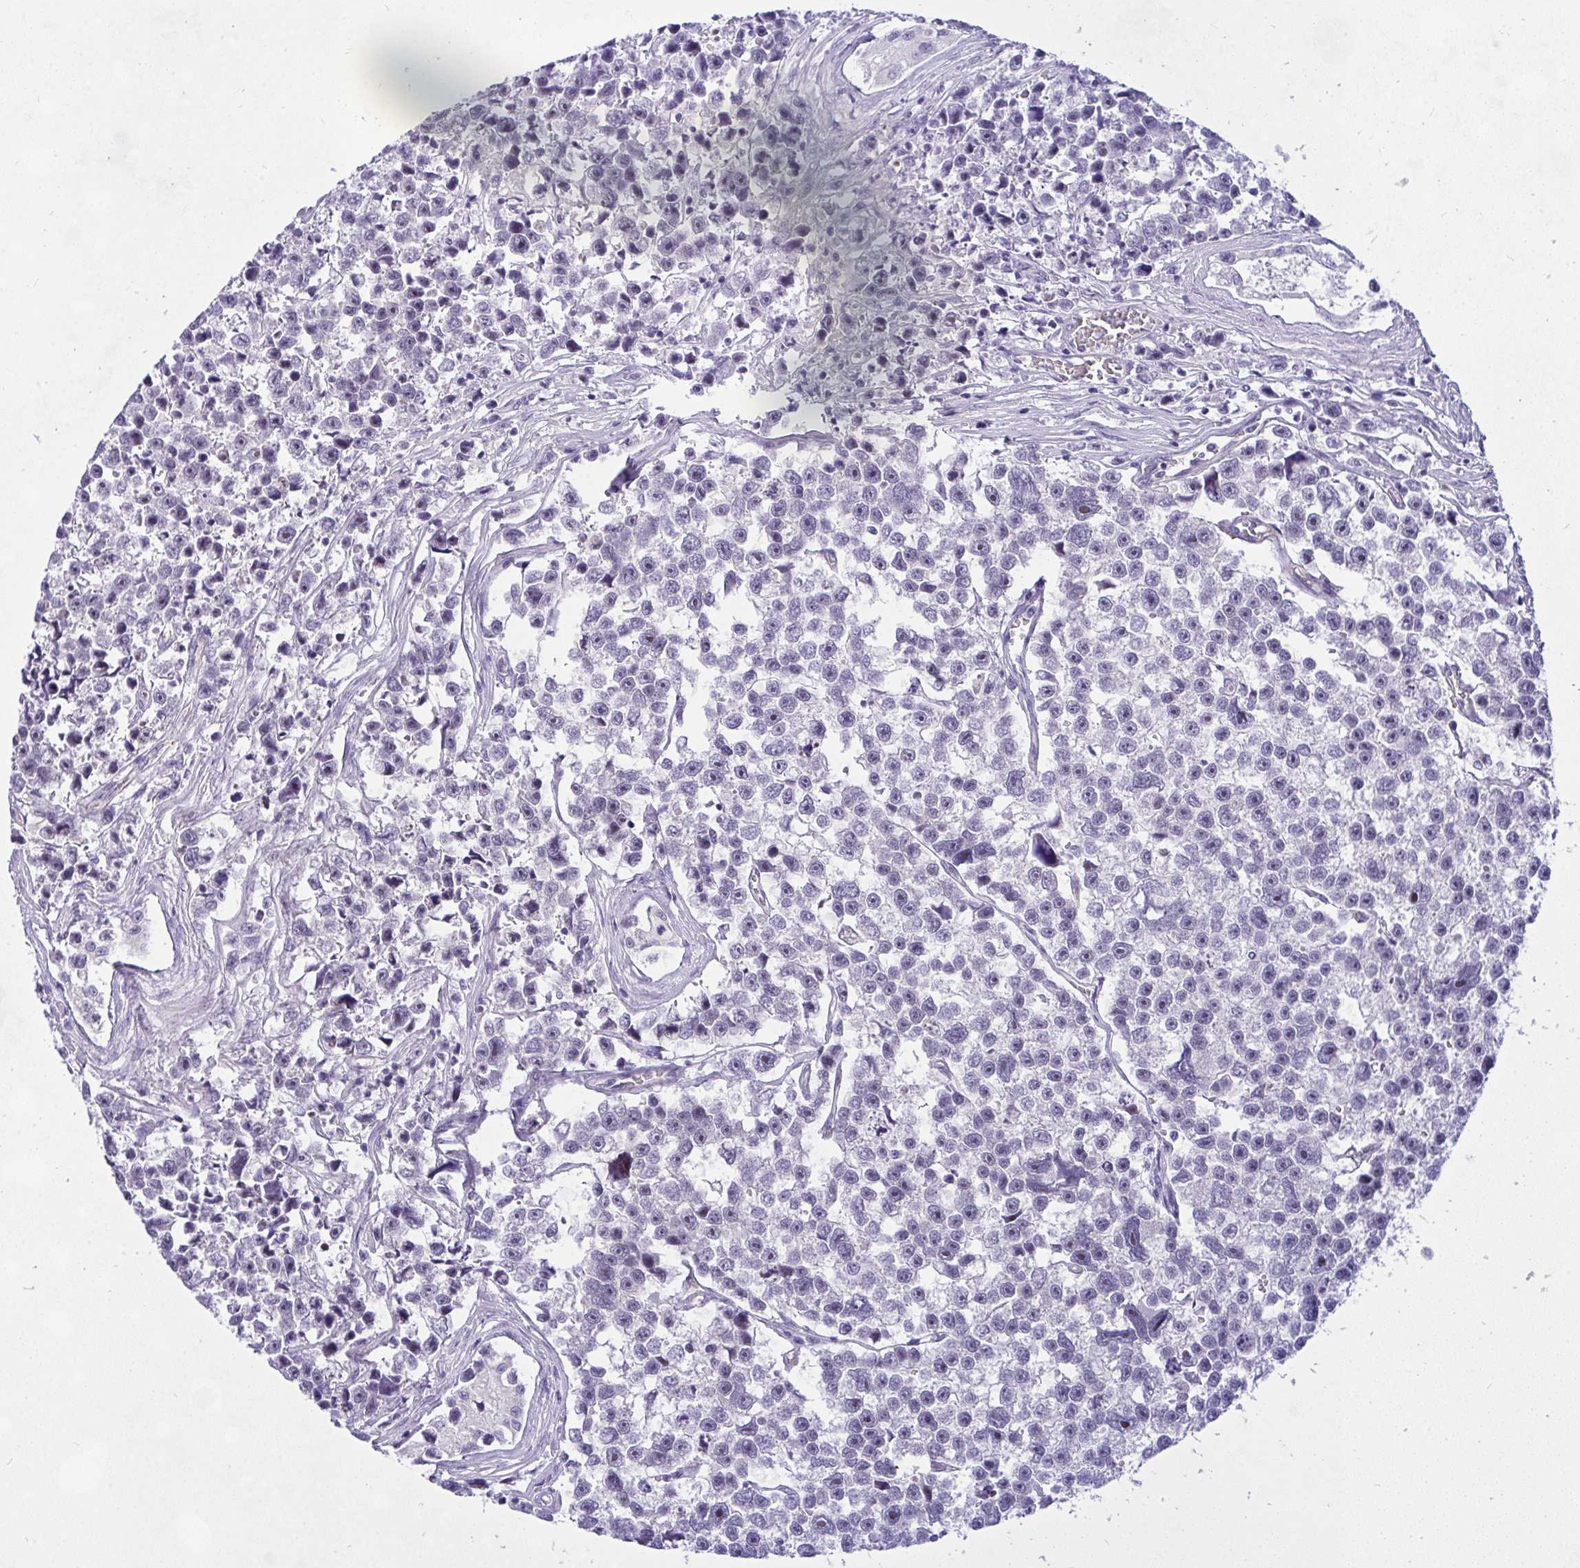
{"staining": {"intensity": "negative", "quantity": "none", "location": "none"}, "tissue": "testis cancer", "cell_type": "Tumor cells", "image_type": "cancer", "snomed": [{"axis": "morphology", "description": "Seminoma, NOS"}, {"axis": "topography", "description": "Testis"}], "caption": "This micrograph is of testis seminoma stained with IHC to label a protein in brown with the nuclei are counter-stained blue. There is no staining in tumor cells.", "gene": "NFXL1", "patient": {"sex": "male", "age": 26}}